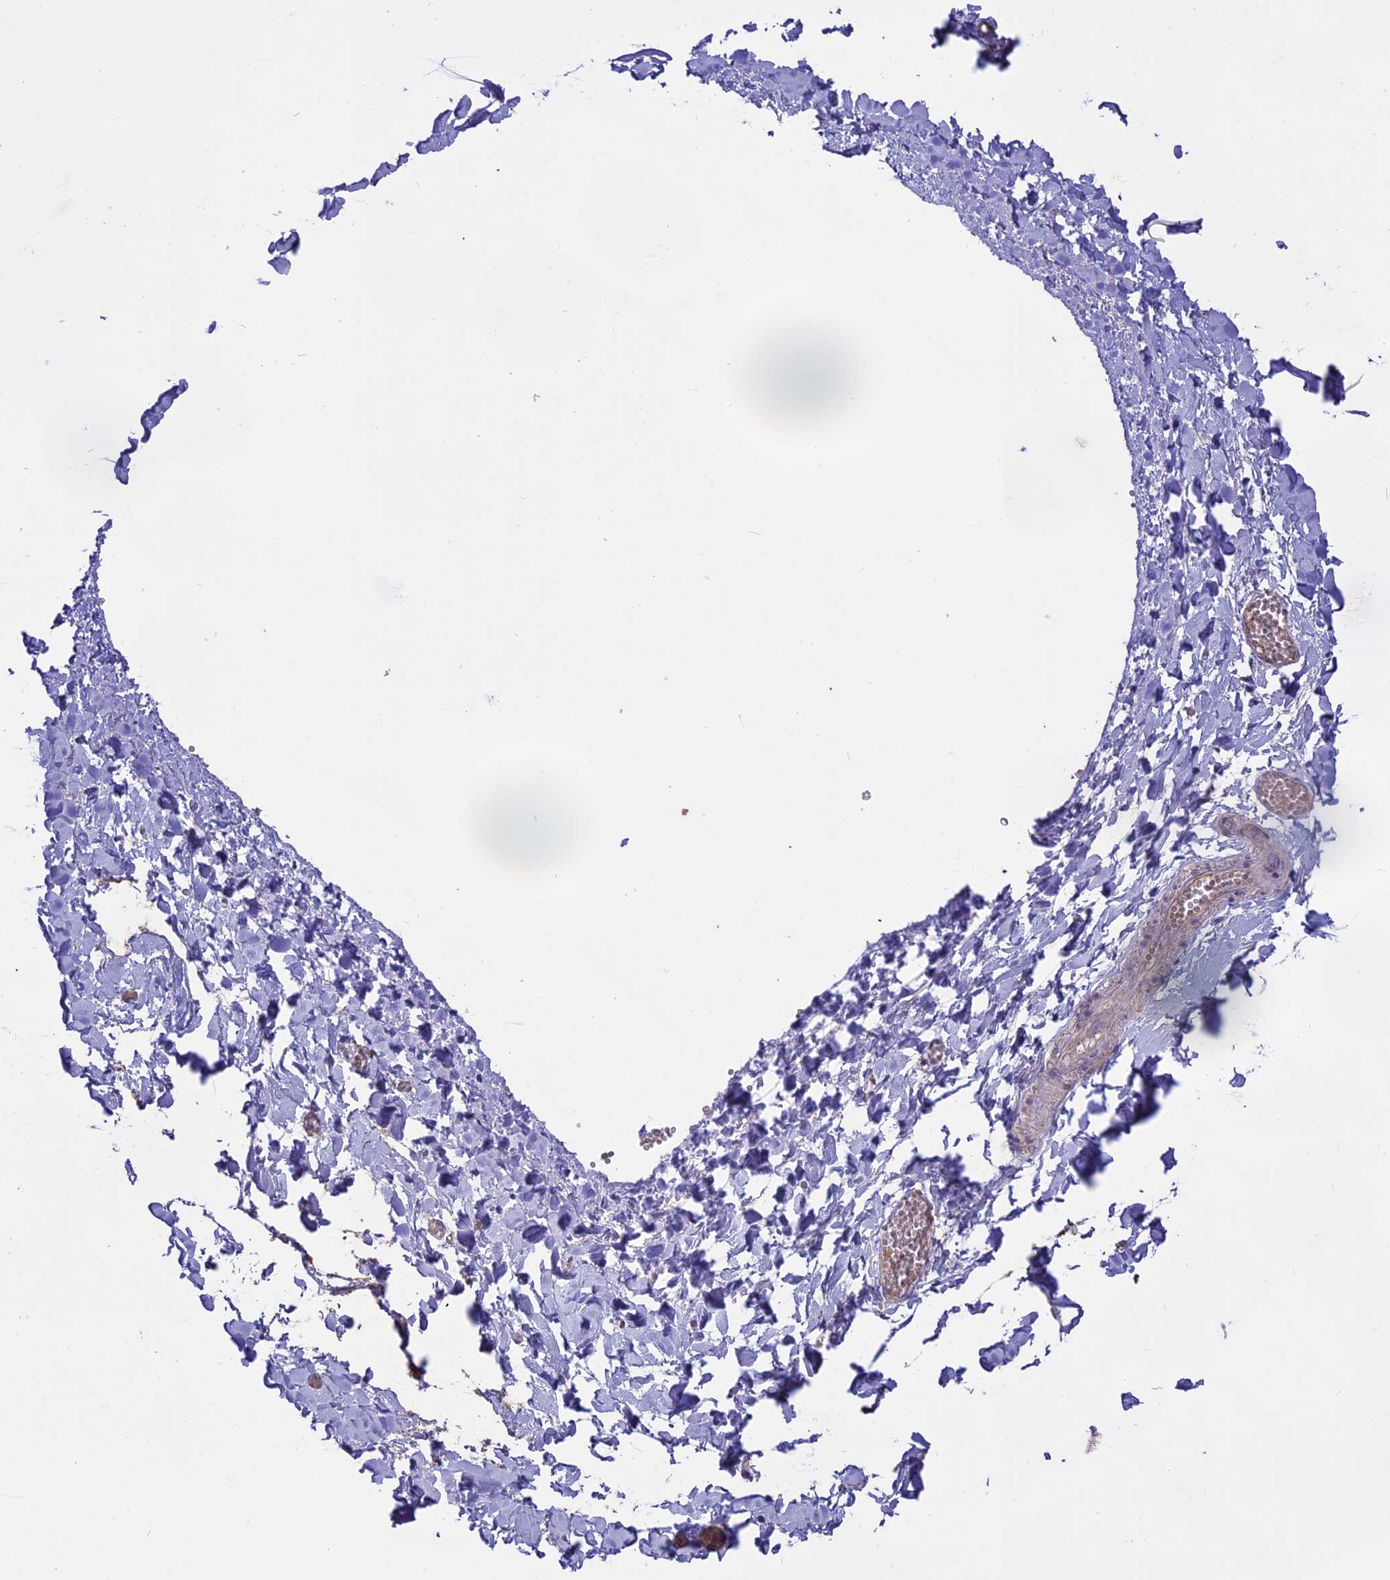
{"staining": {"intensity": "negative", "quantity": "none", "location": "none"}, "tissue": "adipose tissue", "cell_type": "Adipocytes", "image_type": "normal", "snomed": [{"axis": "morphology", "description": "Normal tissue, NOS"}, {"axis": "topography", "description": "Gallbladder"}, {"axis": "topography", "description": "Peripheral nerve tissue"}], "caption": "Immunohistochemistry (IHC) histopathology image of benign adipose tissue stained for a protein (brown), which demonstrates no expression in adipocytes.", "gene": "WFDC2", "patient": {"sex": "male", "age": 38}}